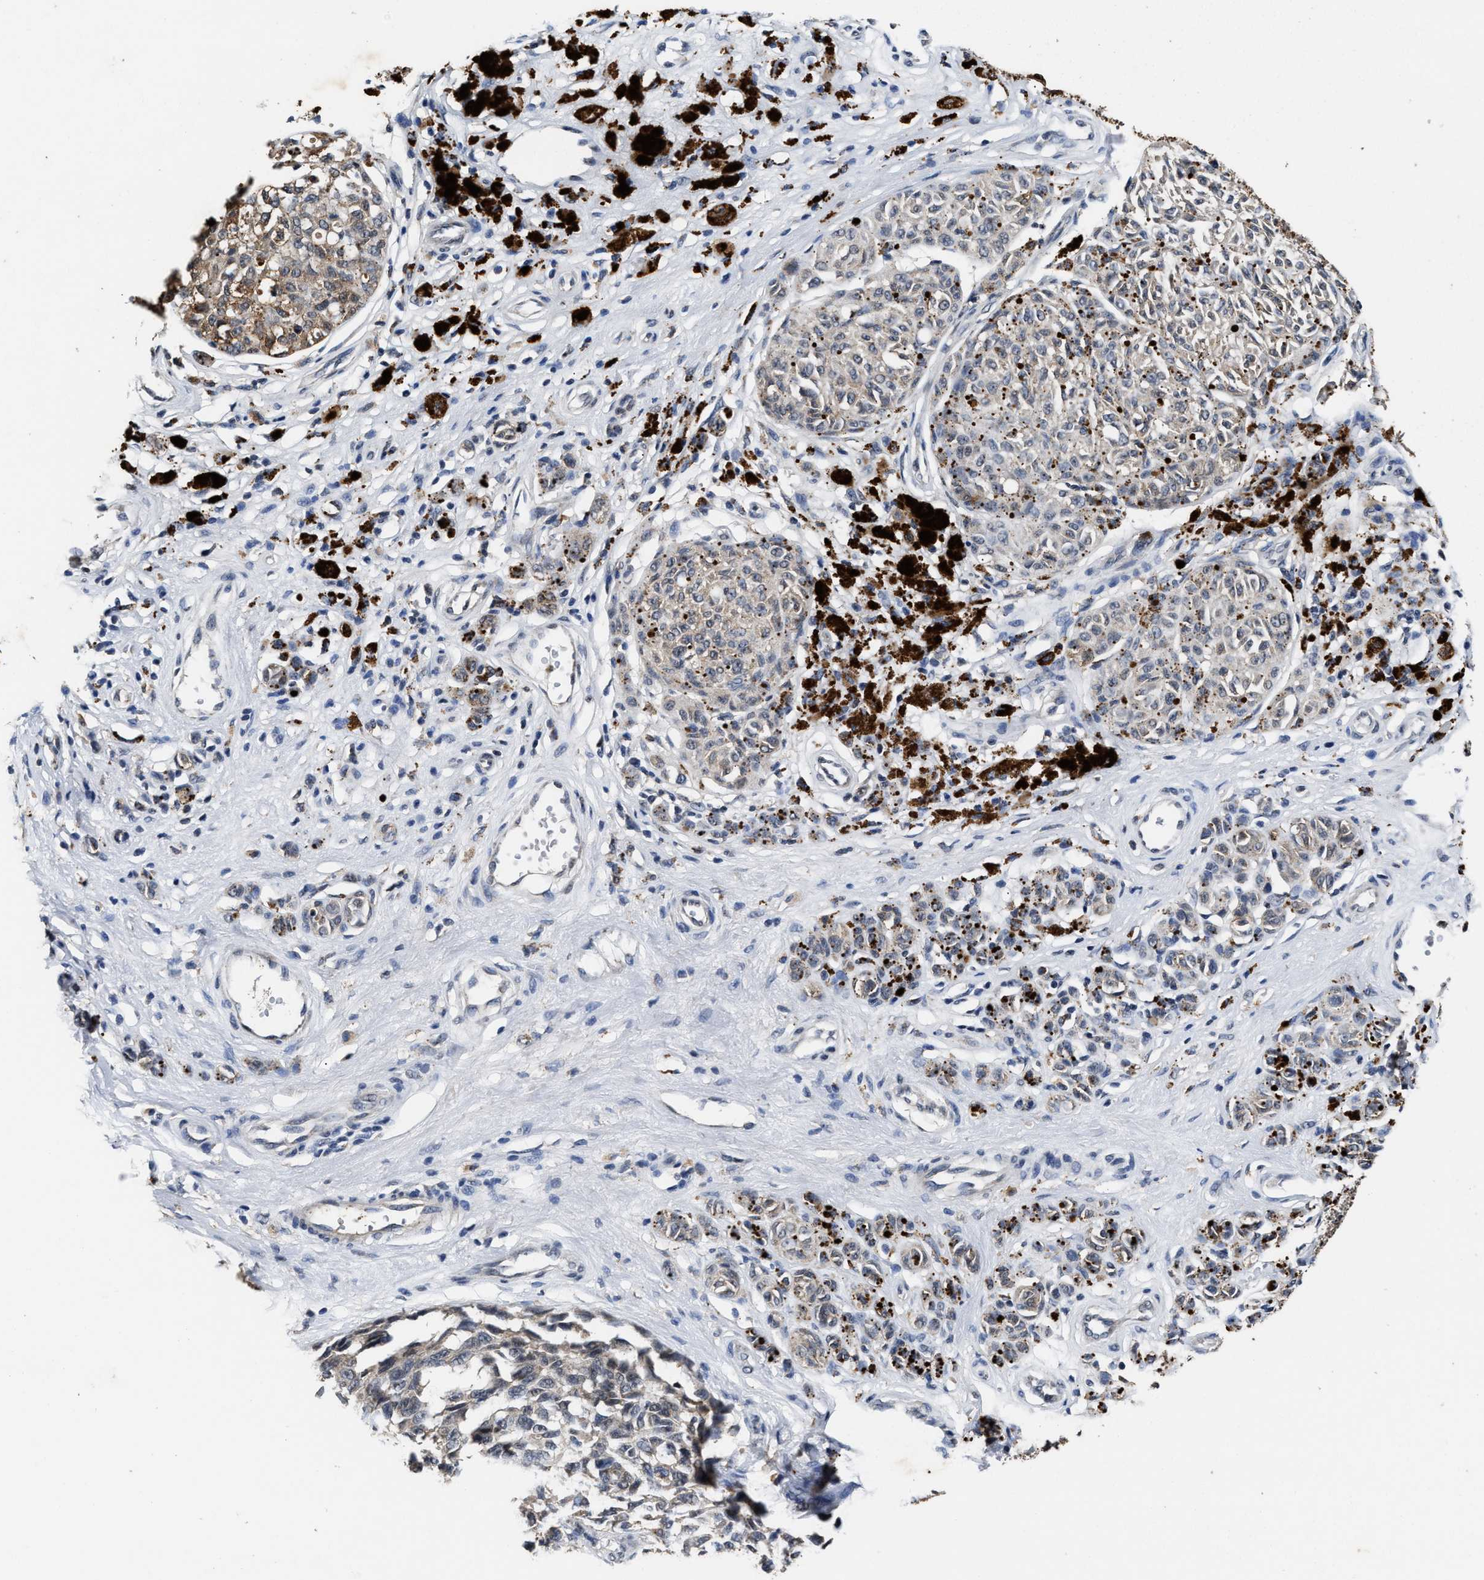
{"staining": {"intensity": "weak", "quantity": "<25%", "location": "cytoplasmic/membranous"}, "tissue": "melanoma", "cell_type": "Tumor cells", "image_type": "cancer", "snomed": [{"axis": "morphology", "description": "Malignant melanoma, NOS"}, {"axis": "topography", "description": "Skin"}], "caption": "Immunohistochemical staining of malignant melanoma reveals no significant expression in tumor cells.", "gene": "ACOX1", "patient": {"sex": "female", "age": 64}}